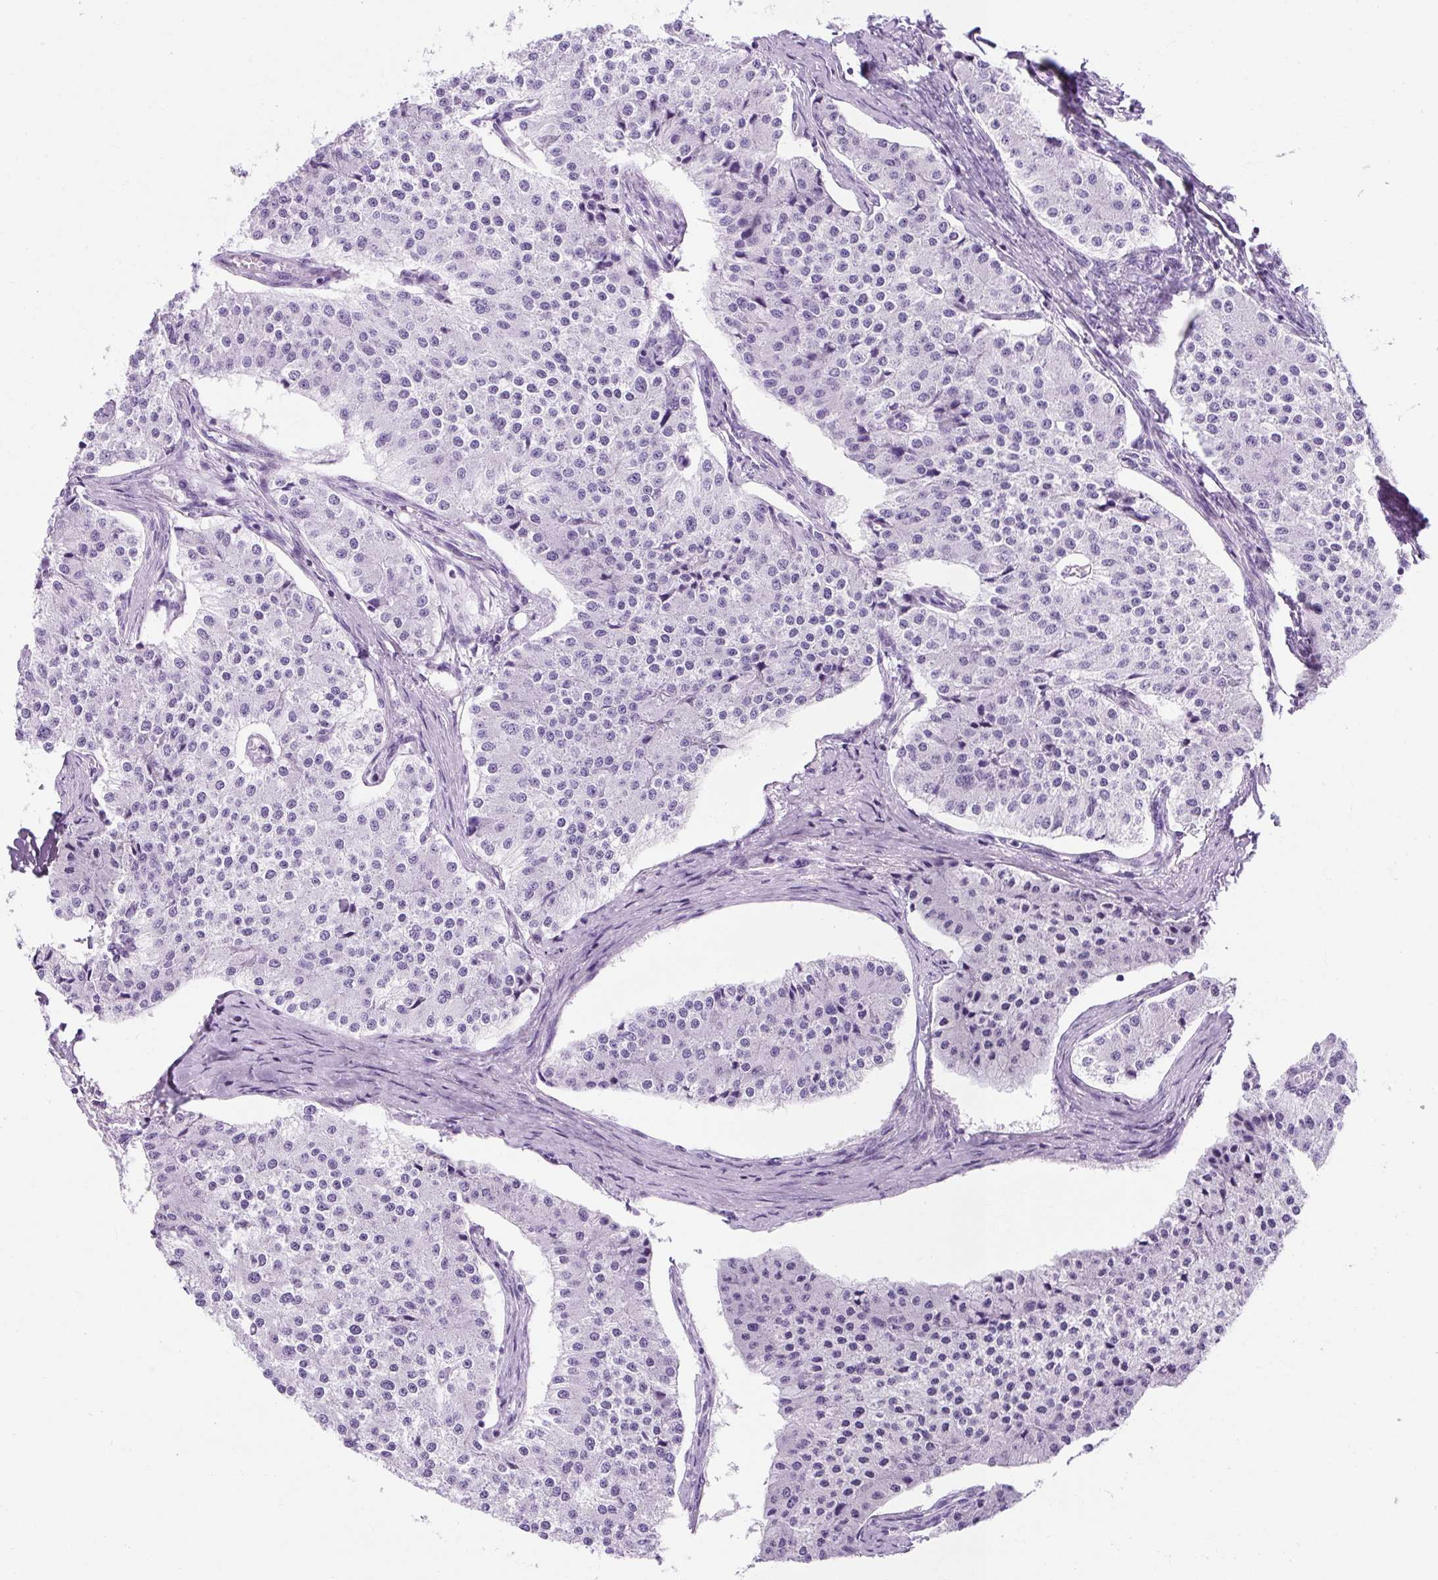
{"staining": {"intensity": "negative", "quantity": "none", "location": "none"}, "tissue": "carcinoid", "cell_type": "Tumor cells", "image_type": "cancer", "snomed": [{"axis": "morphology", "description": "Carcinoid, malignant, NOS"}, {"axis": "topography", "description": "Colon"}], "caption": "An immunohistochemistry micrograph of carcinoid is shown. There is no staining in tumor cells of carcinoid.", "gene": "RYBP", "patient": {"sex": "female", "age": 52}}